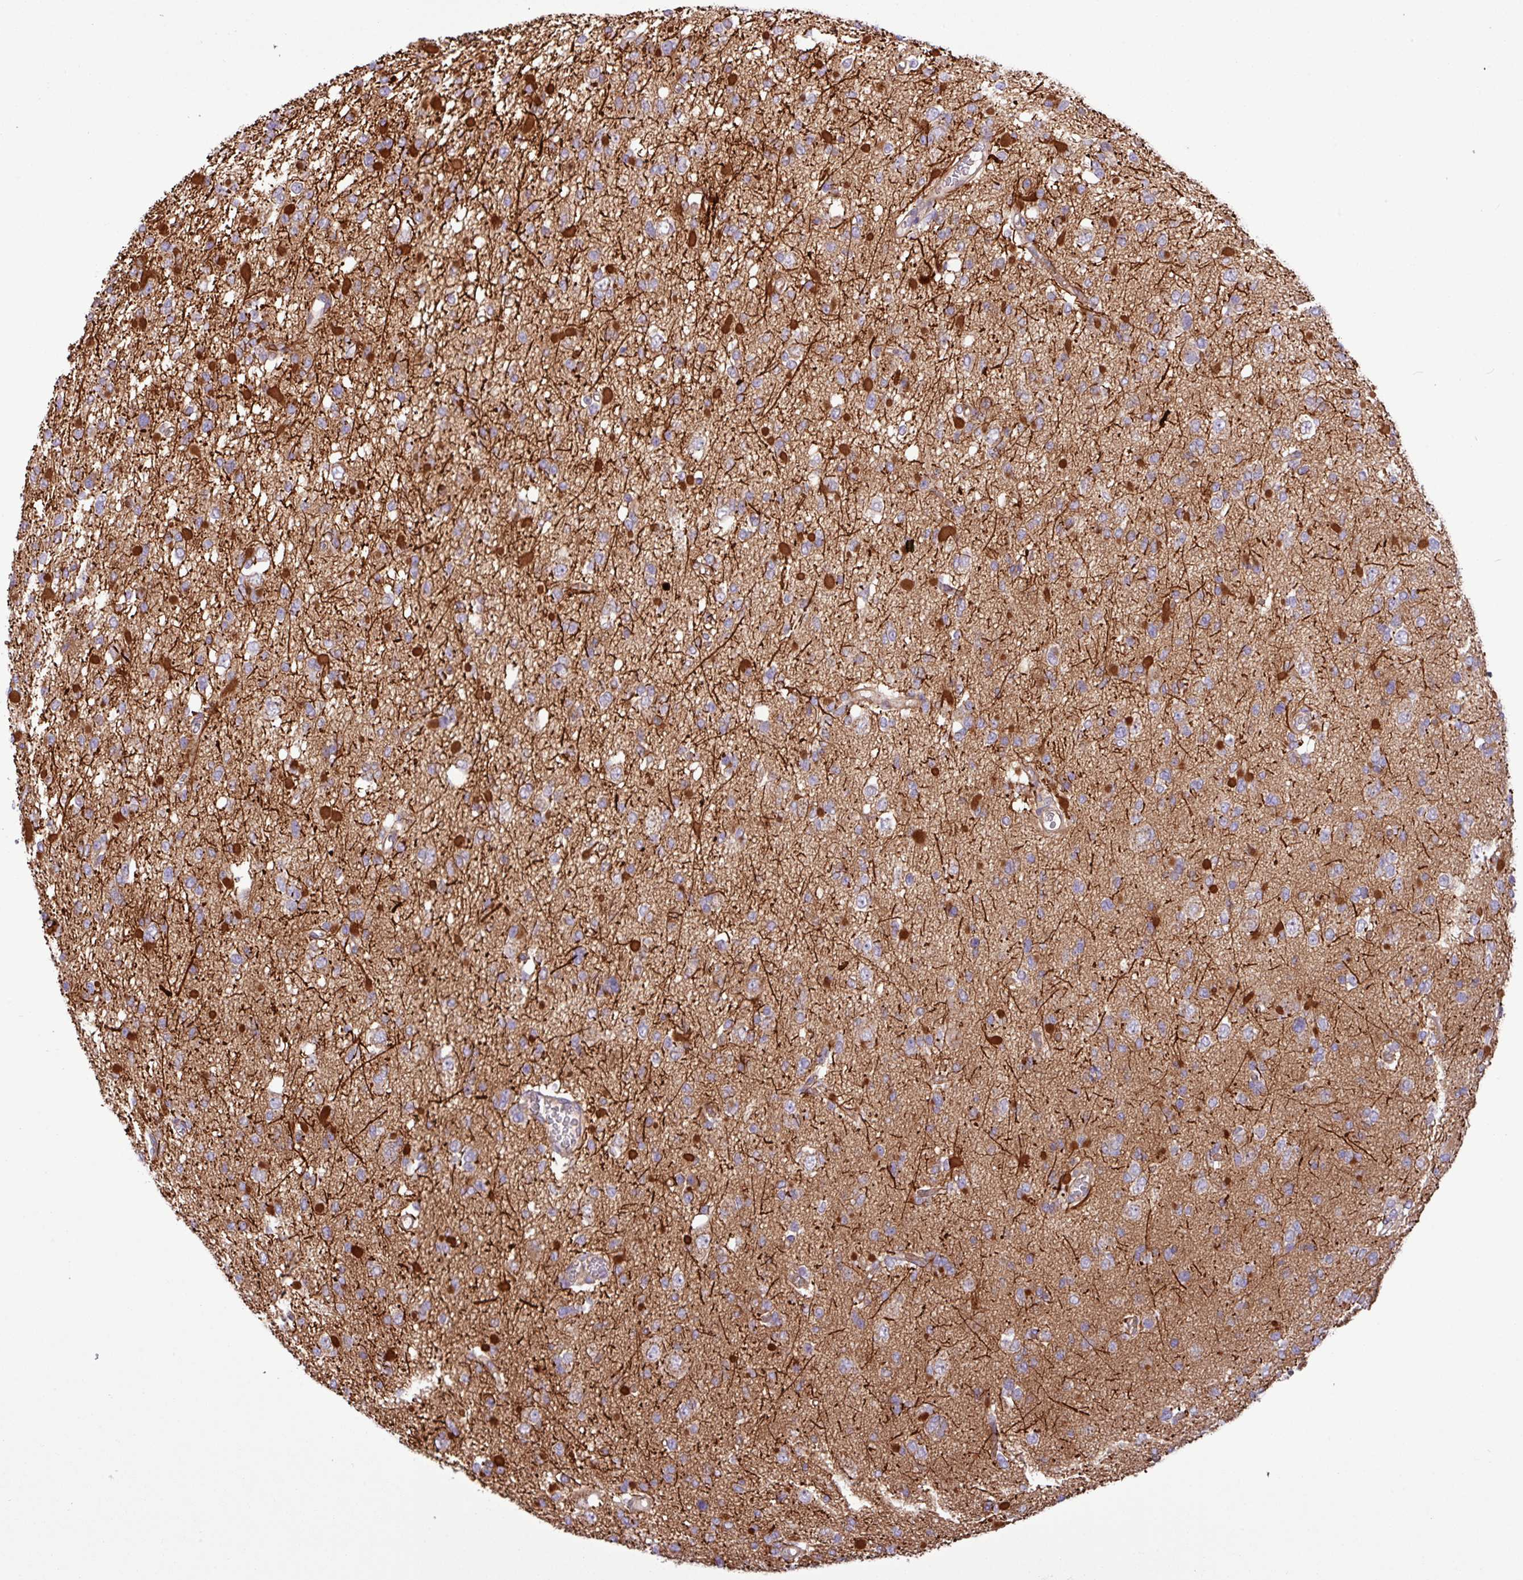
{"staining": {"intensity": "strong", "quantity": "25%-75%", "location": "cytoplasmic/membranous"}, "tissue": "glioma", "cell_type": "Tumor cells", "image_type": "cancer", "snomed": [{"axis": "morphology", "description": "Glioma, malignant, Low grade"}, {"axis": "topography", "description": "Brain"}], "caption": "Immunohistochemical staining of low-grade glioma (malignant) reveals high levels of strong cytoplasmic/membranous staining in about 25%-75% of tumor cells.", "gene": "RAB19", "patient": {"sex": "female", "age": 22}}